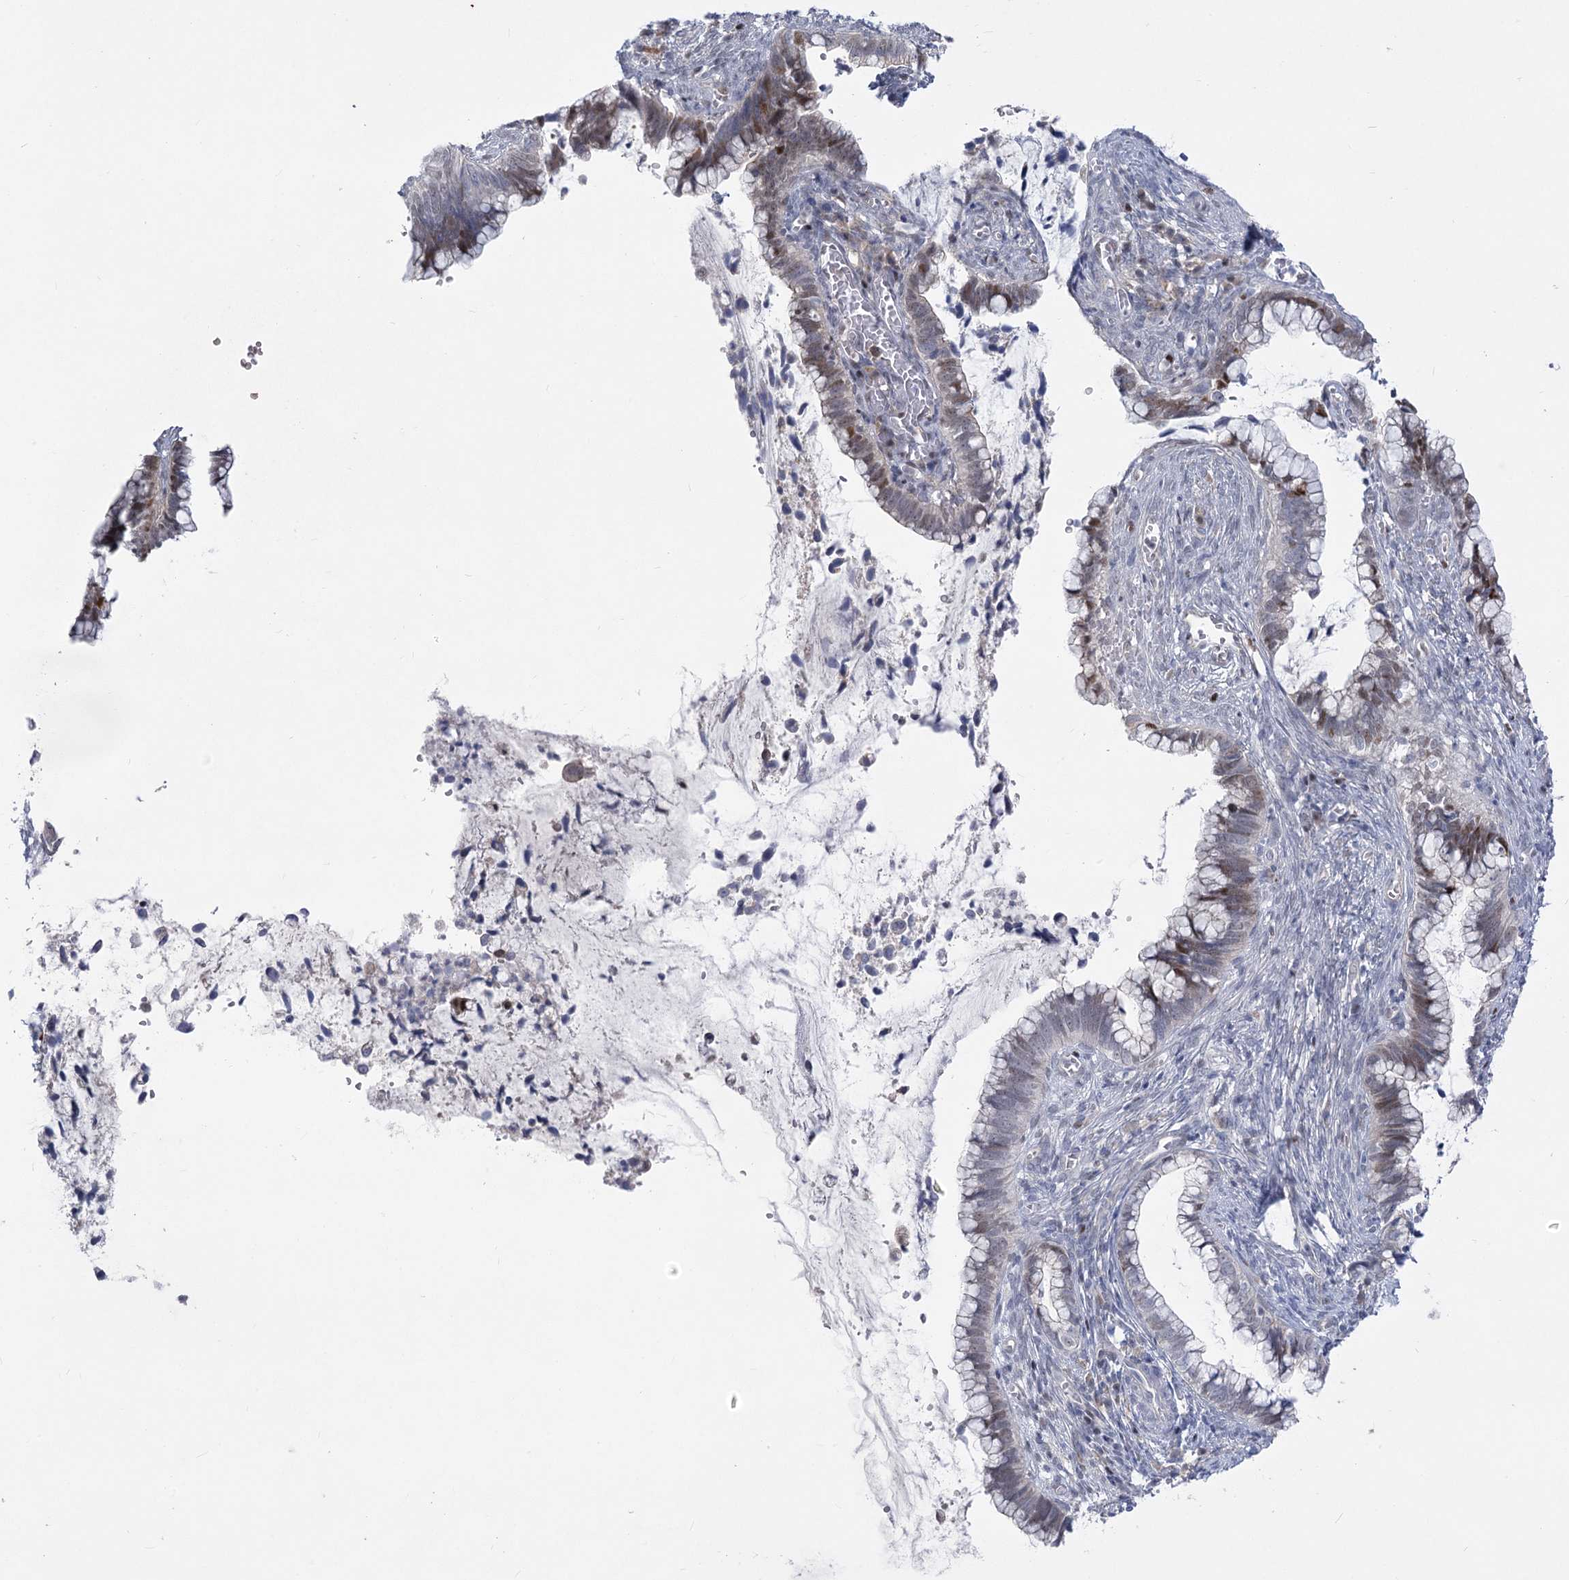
{"staining": {"intensity": "moderate", "quantity": "25%-75%", "location": "nuclear"}, "tissue": "cervical cancer", "cell_type": "Tumor cells", "image_type": "cancer", "snomed": [{"axis": "morphology", "description": "Adenocarcinoma, NOS"}, {"axis": "topography", "description": "Cervix"}], "caption": "Cervical cancer stained with DAB (3,3'-diaminobenzidine) IHC reveals medium levels of moderate nuclear positivity in approximately 25%-75% of tumor cells. (DAB (3,3'-diaminobenzidine) IHC, brown staining for protein, blue staining for nuclei).", "gene": "ARSI", "patient": {"sex": "female", "age": 44}}